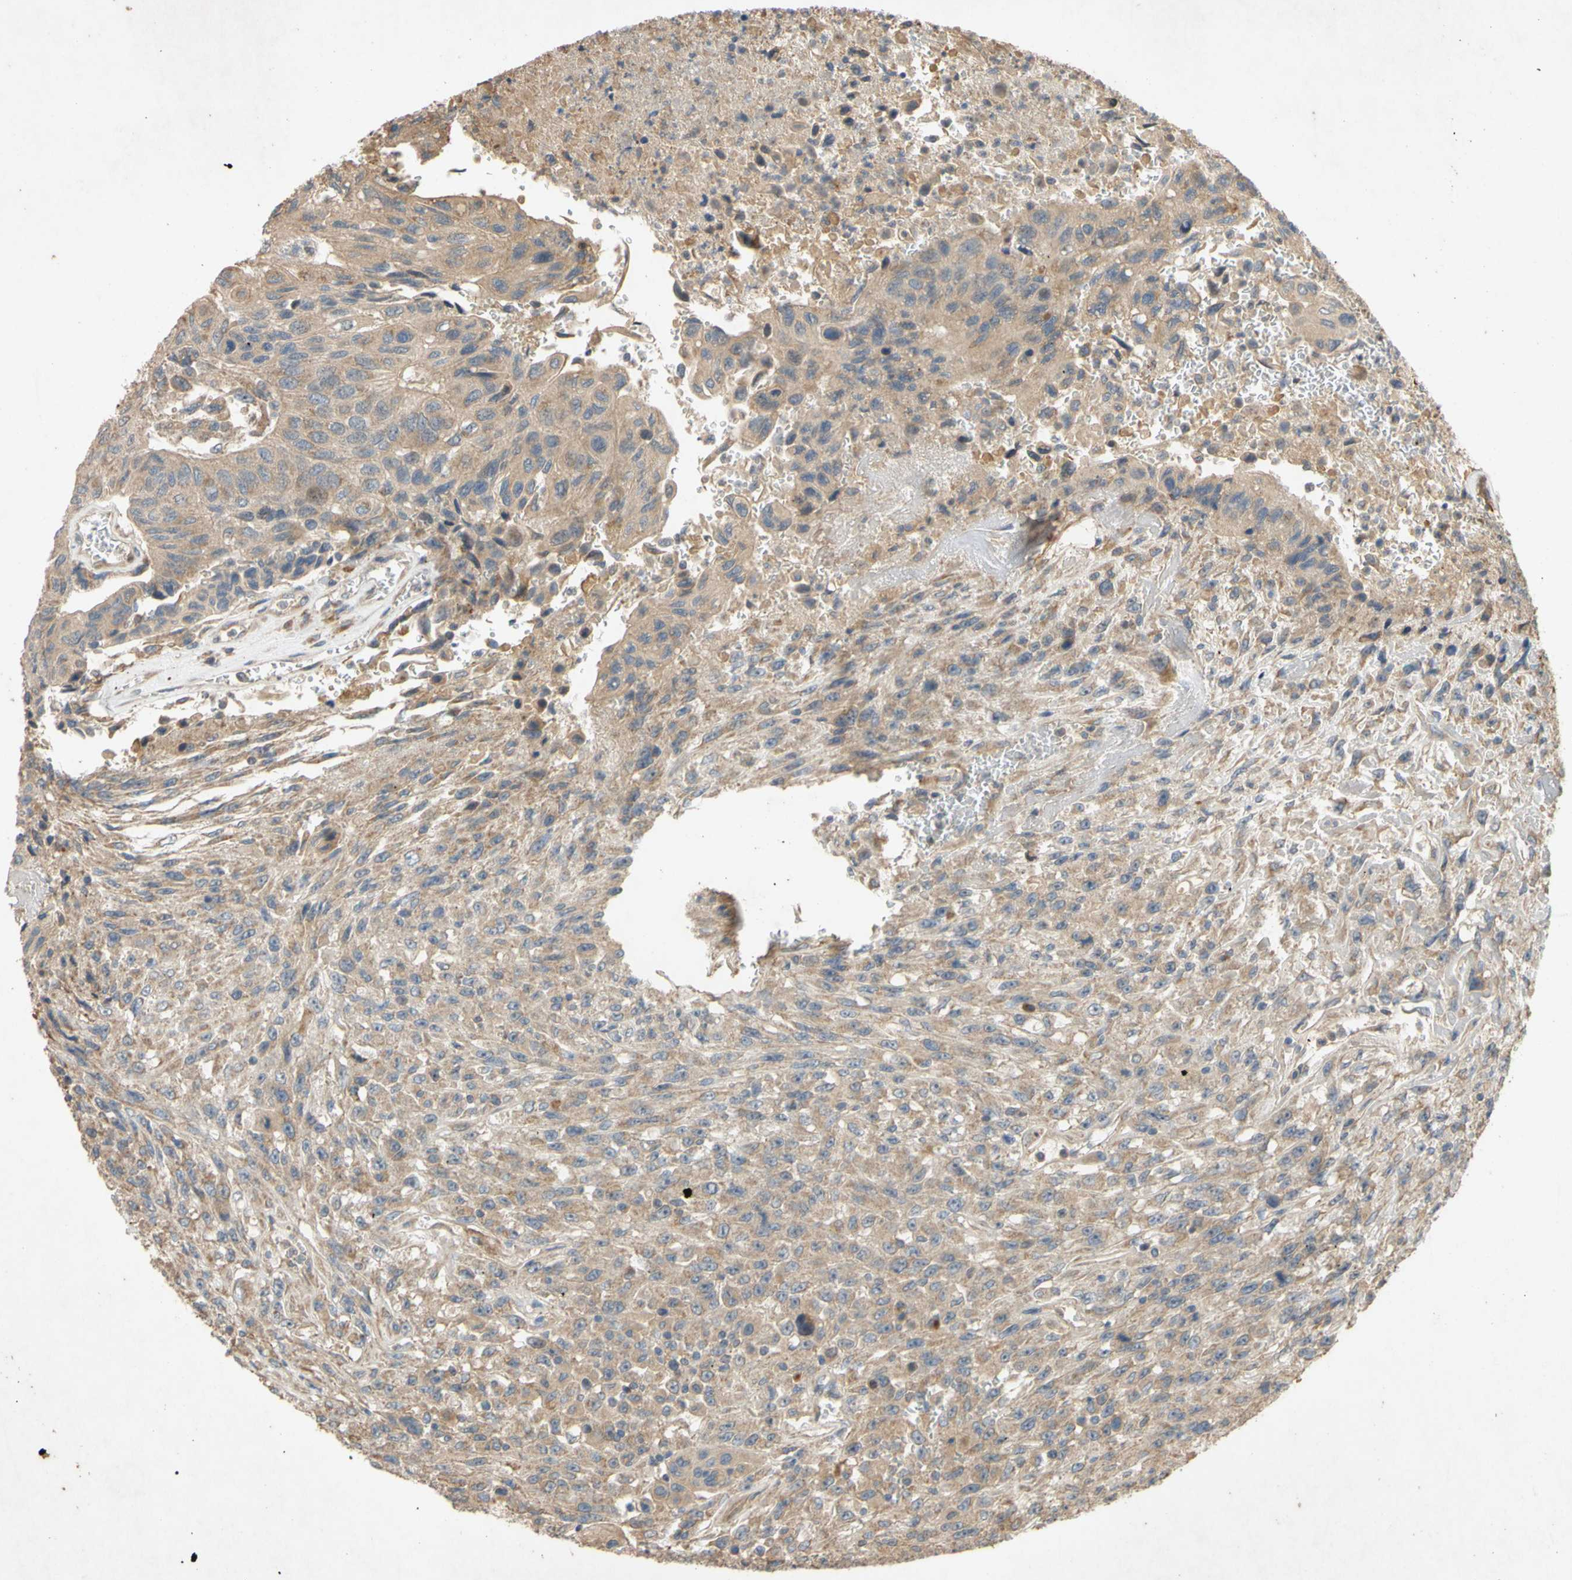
{"staining": {"intensity": "weak", "quantity": ">75%", "location": "cytoplasmic/membranous"}, "tissue": "urothelial cancer", "cell_type": "Tumor cells", "image_type": "cancer", "snomed": [{"axis": "morphology", "description": "Urothelial carcinoma, High grade"}, {"axis": "topography", "description": "Urinary bladder"}], "caption": "This histopathology image demonstrates urothelial cancer stained with immunohistochemistry to label a protein in brown. The cytoplasmic/membranous of tumor cells show weak positivity for the protein. Nuclei are counter-stained blue.", "gene": "PARD6A", "patient": {"sex": "male", "age": 66}}